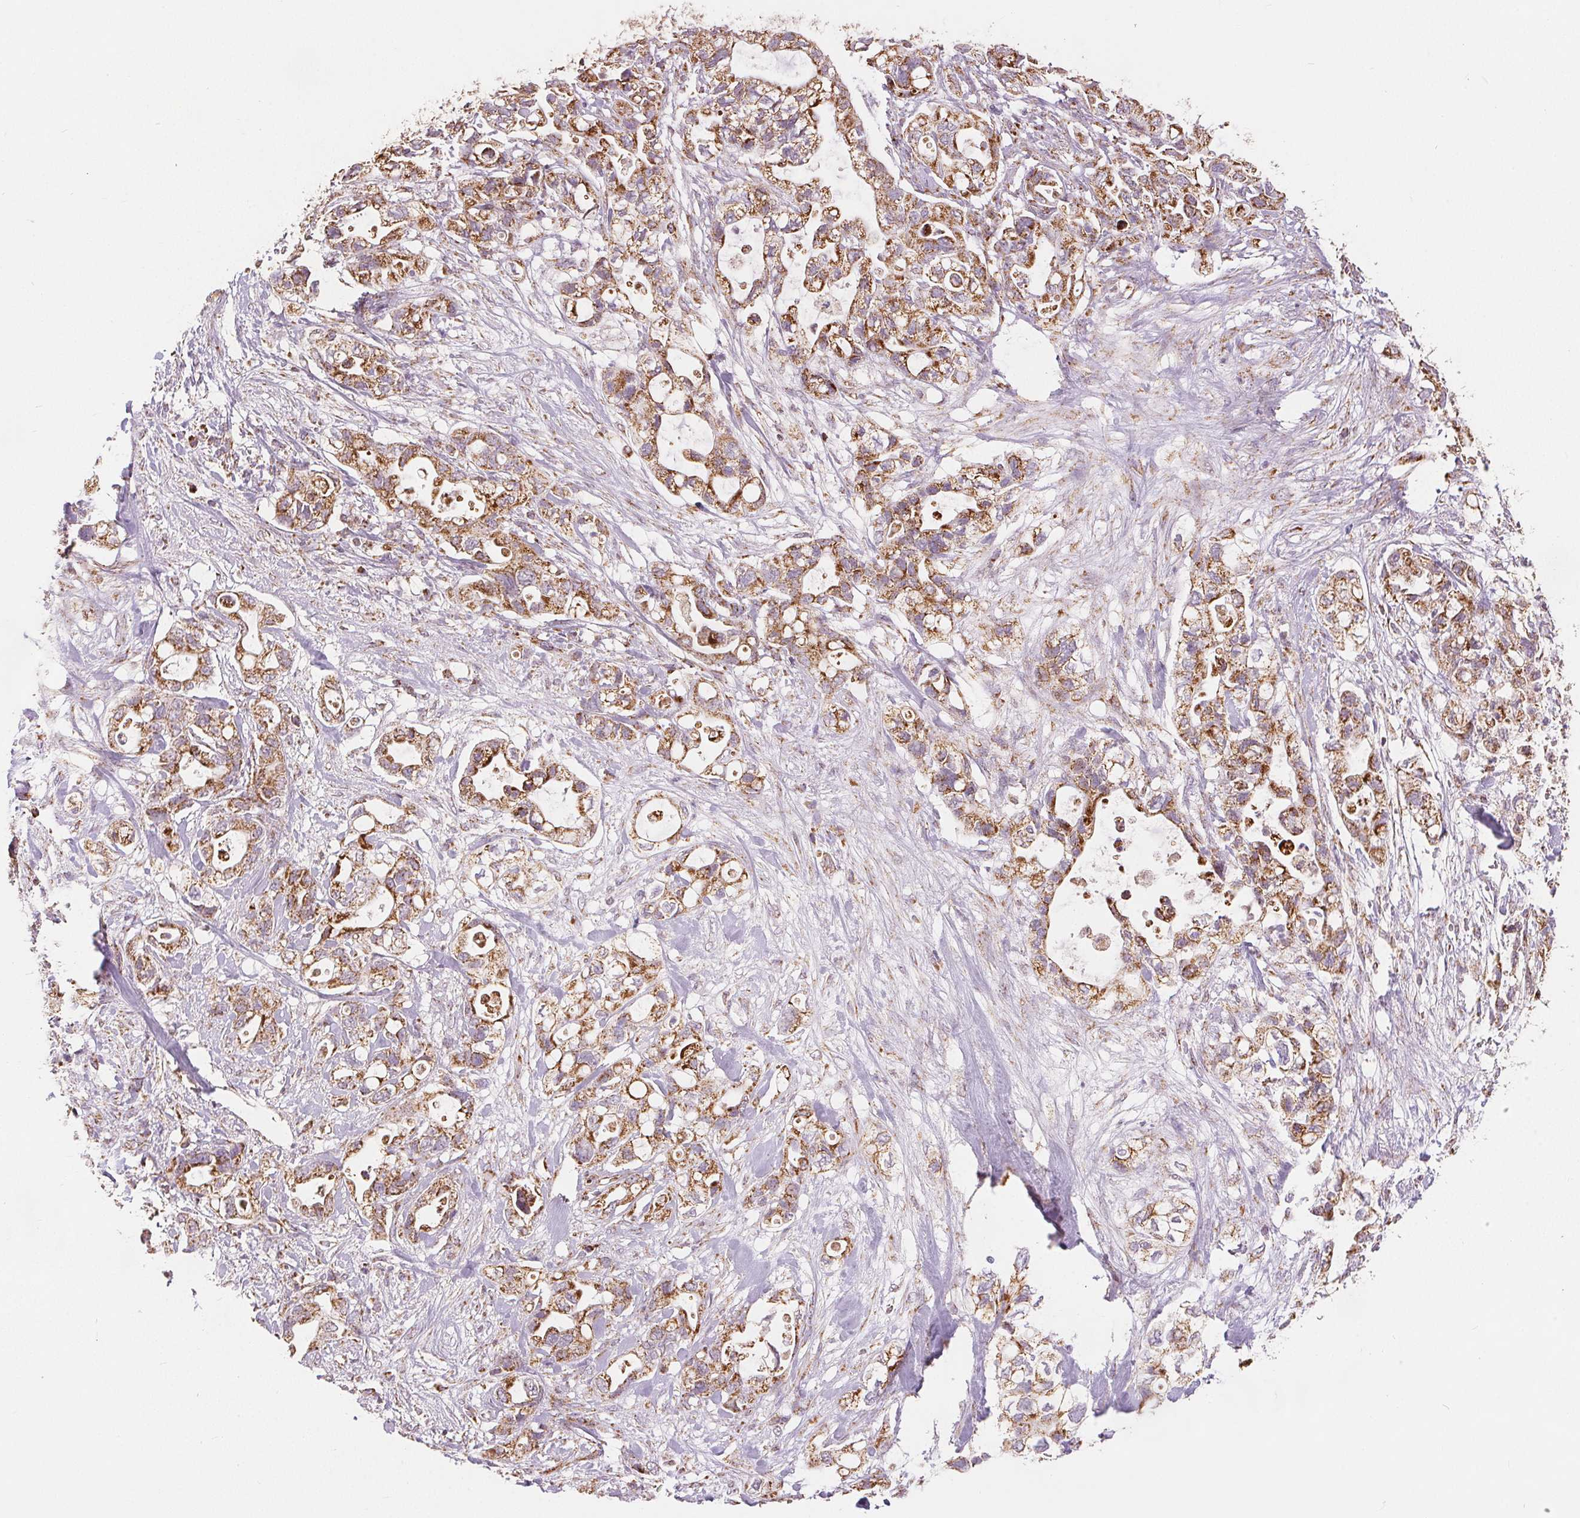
{"staining": {"intensity": "strong", "quantity": ">75%", "location": "cytoplasmic/membranous"}, "tissue": "pancreatic cancer", "cell_type": "Tumor cells", "image_type": "cancer", "snomed": [{"axis": "morphology", "description": "Adenocarcinoma, NOS"}, {"axis": "topography", "description": "Pancreas"}], "caption": "High-power microscopy captured an immunohistochemistry histopathology image of pancreatic cancer (adenocarcinoma), revealing strong cytoplasmic/membranous positivity in approximately >75% of tumor cells.", "gene": "SDHB", "patient": {"sex": "female", "age": 72}}